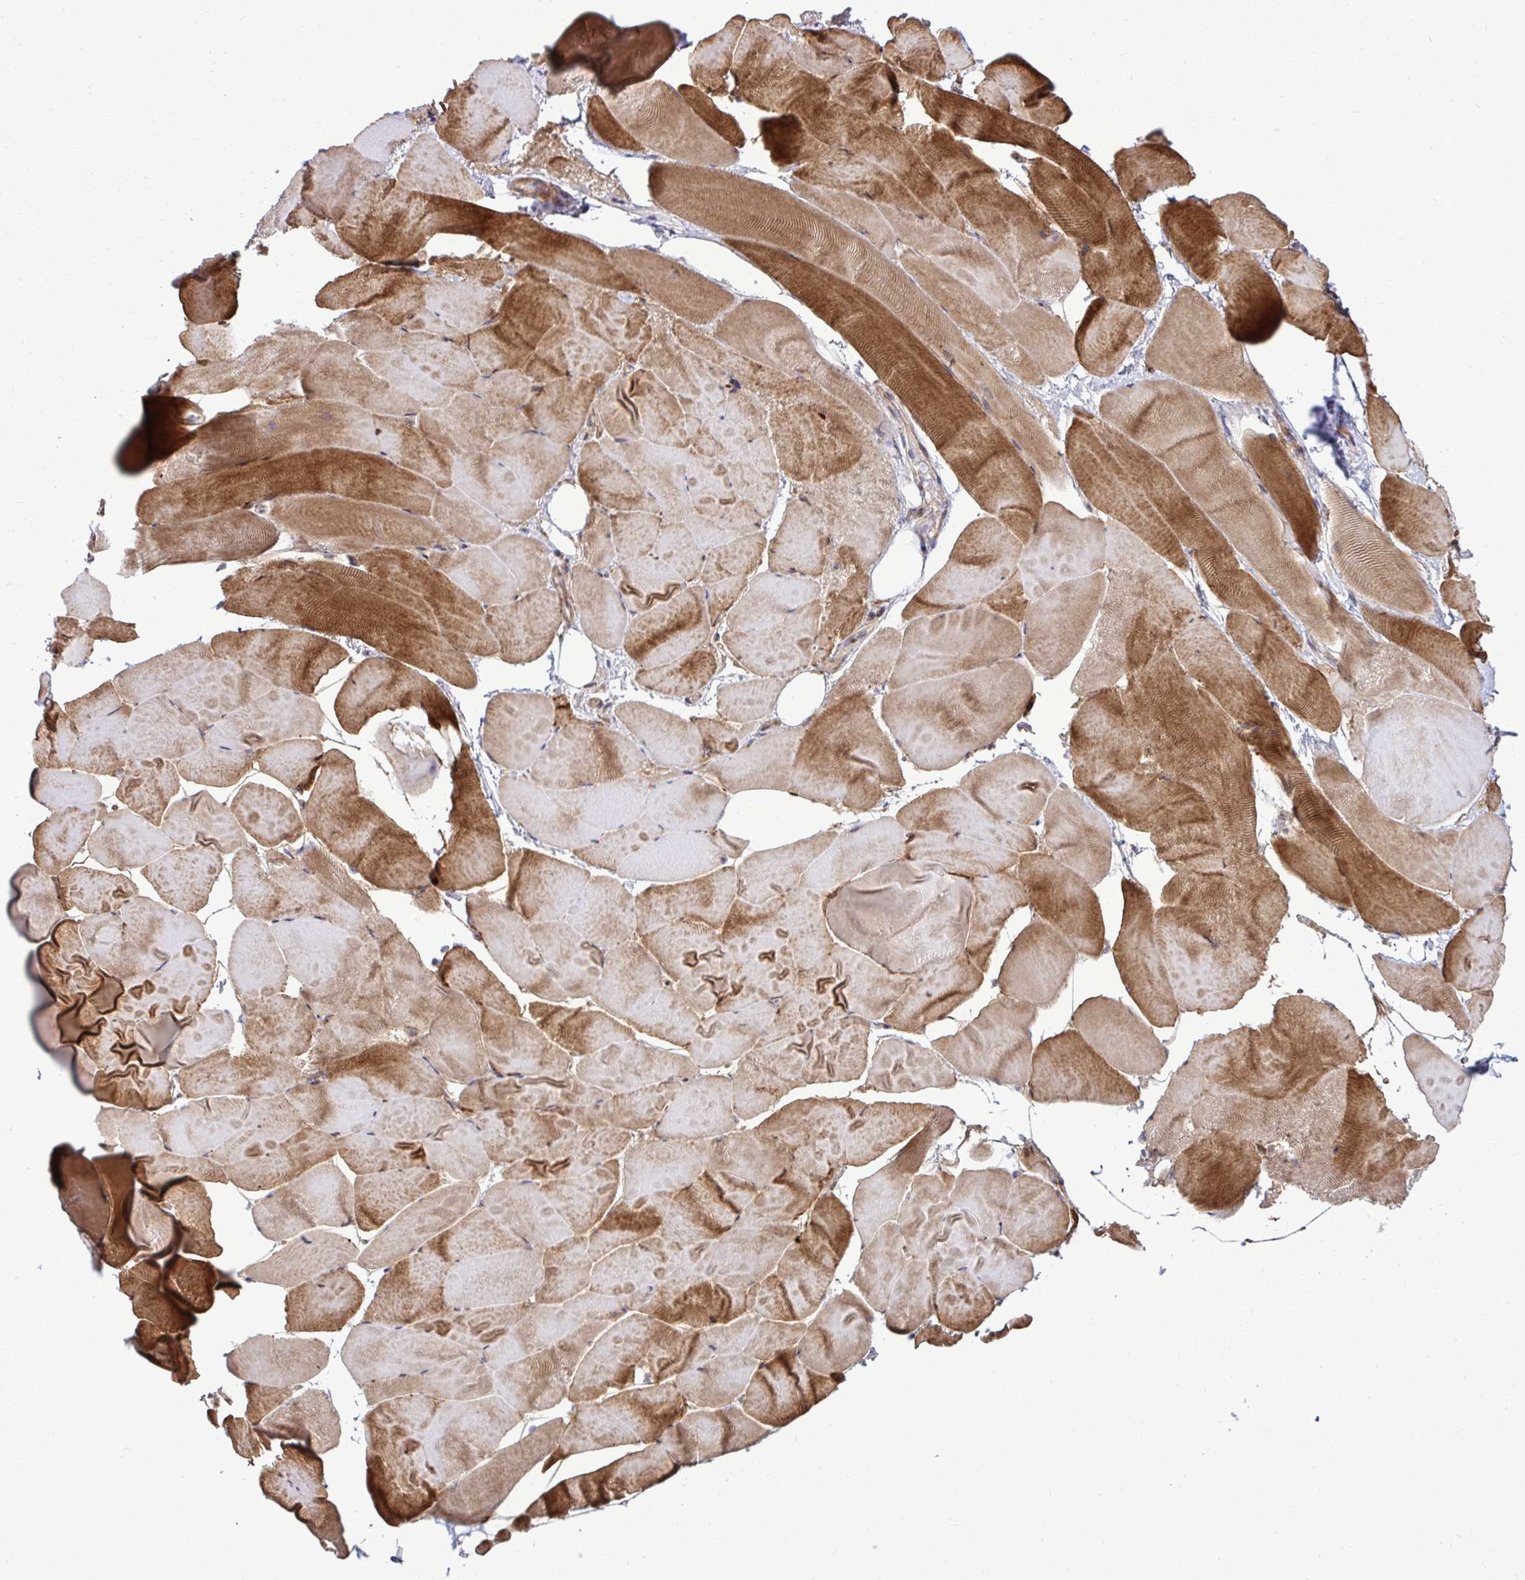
{"staining": {"intensity": "moderate", "quantity": ">75%", "location": "cytoplasmic/membranous"}, "tissue": "skeletal muscle", "cell_type": "Myocytes", "image_type": "normal", "snomed": [{"axis": "morphology", "description": "Normal tissue, NOS"}, {"axis": "topography", "description": "Skeletal muscle"}], "caption": "A histopathology image of human skeletal muscle stained for a protein exhibits moderate cytoplasmic/membranous brown staining in myocytes. The staining is performed using DAB (3,3'-diaminobenzidine) brown chromogen to label protein expression. The nuclei are counter-stained blue using hematoxylin.", "gene": "ZSCAN9", "patient": {"sex": "female", "age": 64}}